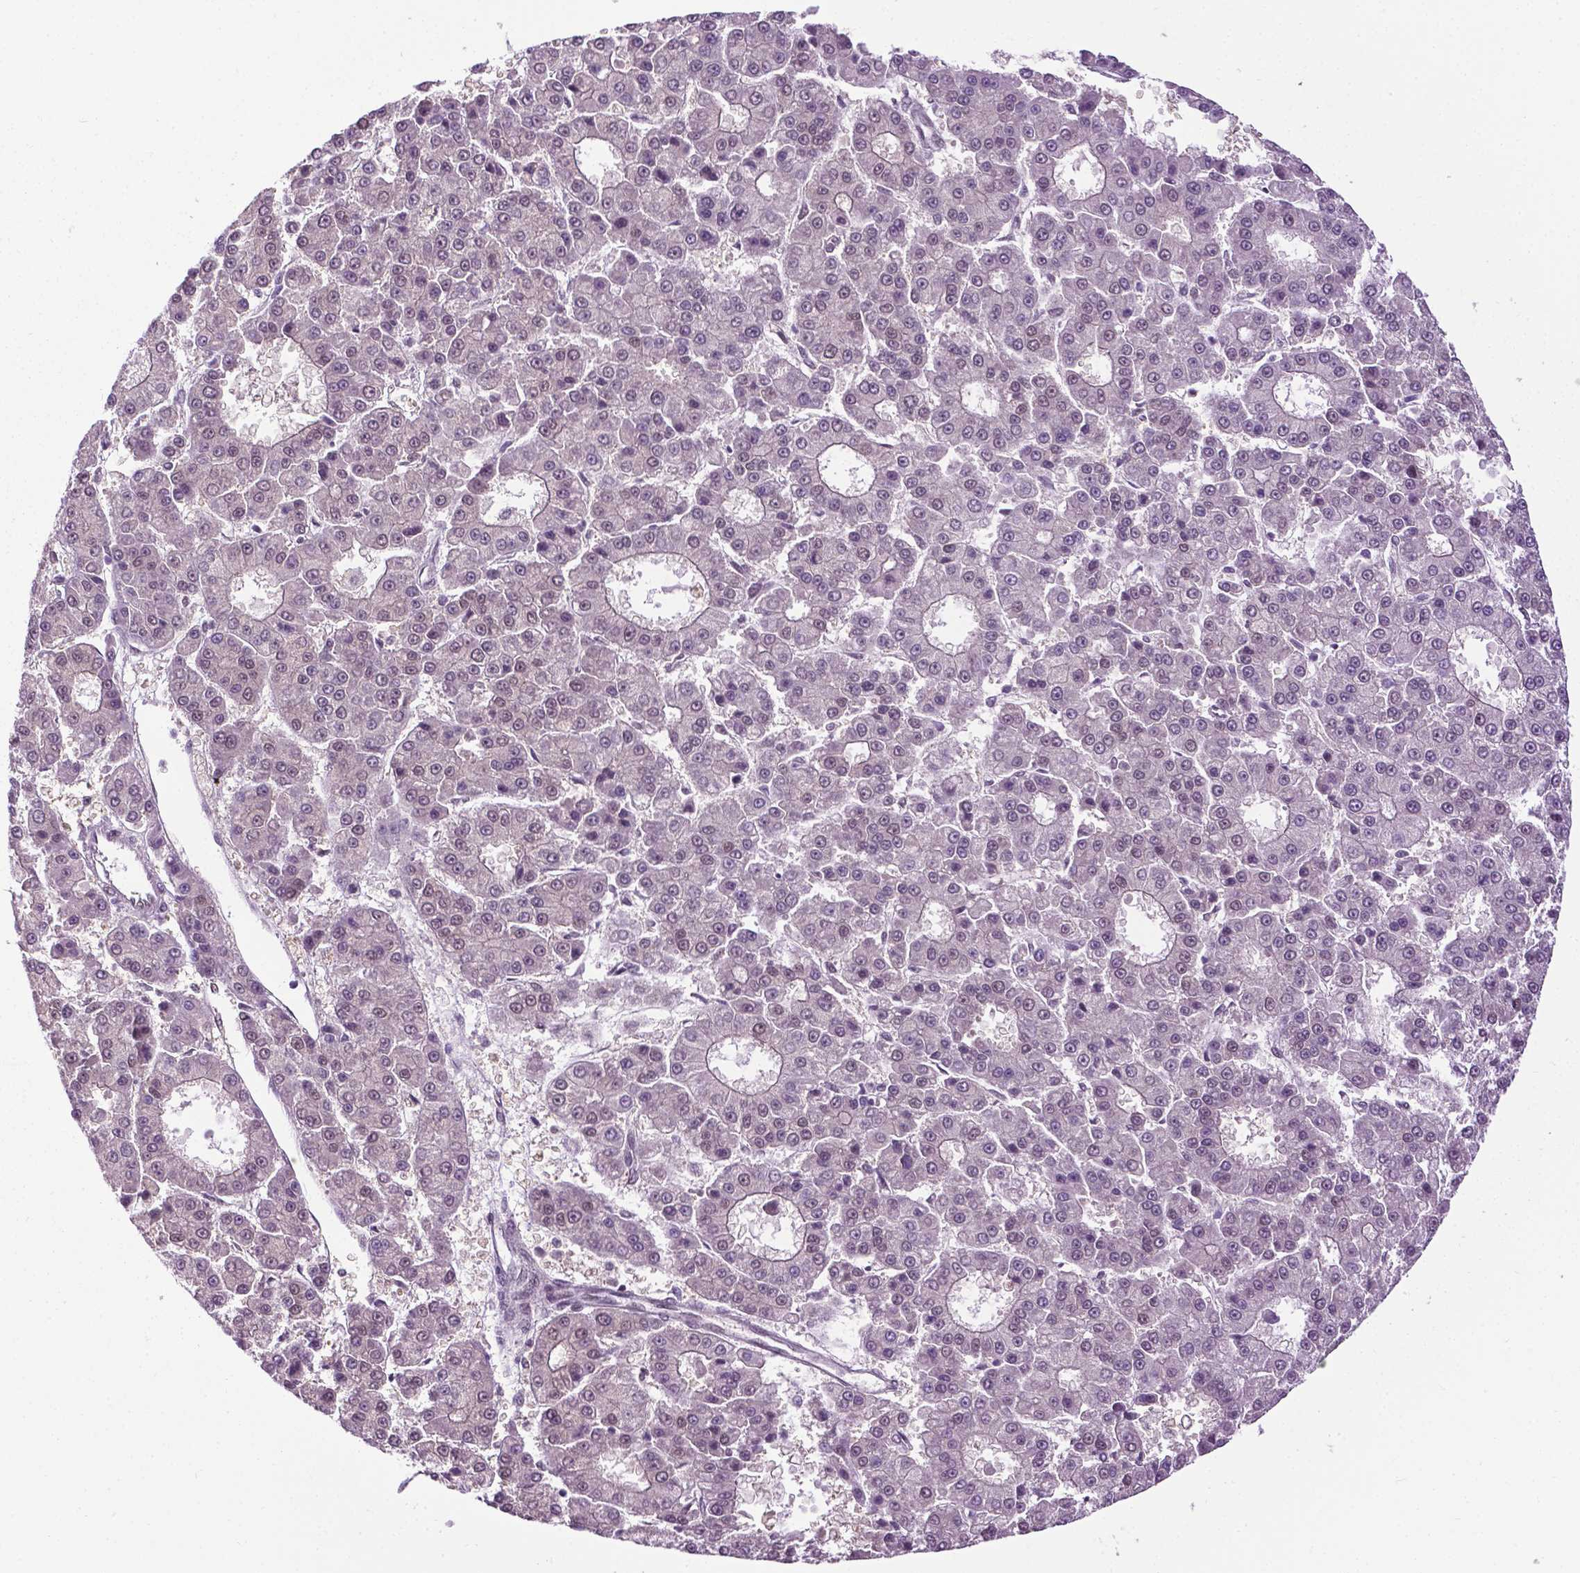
{"staining": {"intensity": "negative", "quantity": "none", "location": "none"}, "tissue": "liver cancer", "cell_type": "Tumor cells", "image_type": "cancer", "snomed": [{"axis": "morphology", "description": "Carcinoma, Hepatocellular, NOS"}, {"axis": "topography", "description": "Liver"}], "caption": "Liver cancer was stained to show a protein in brown. There is no significant staining in tumor cells.", "gene": "UBQLN4", "patient": {"sex": "male", "age": 70}}